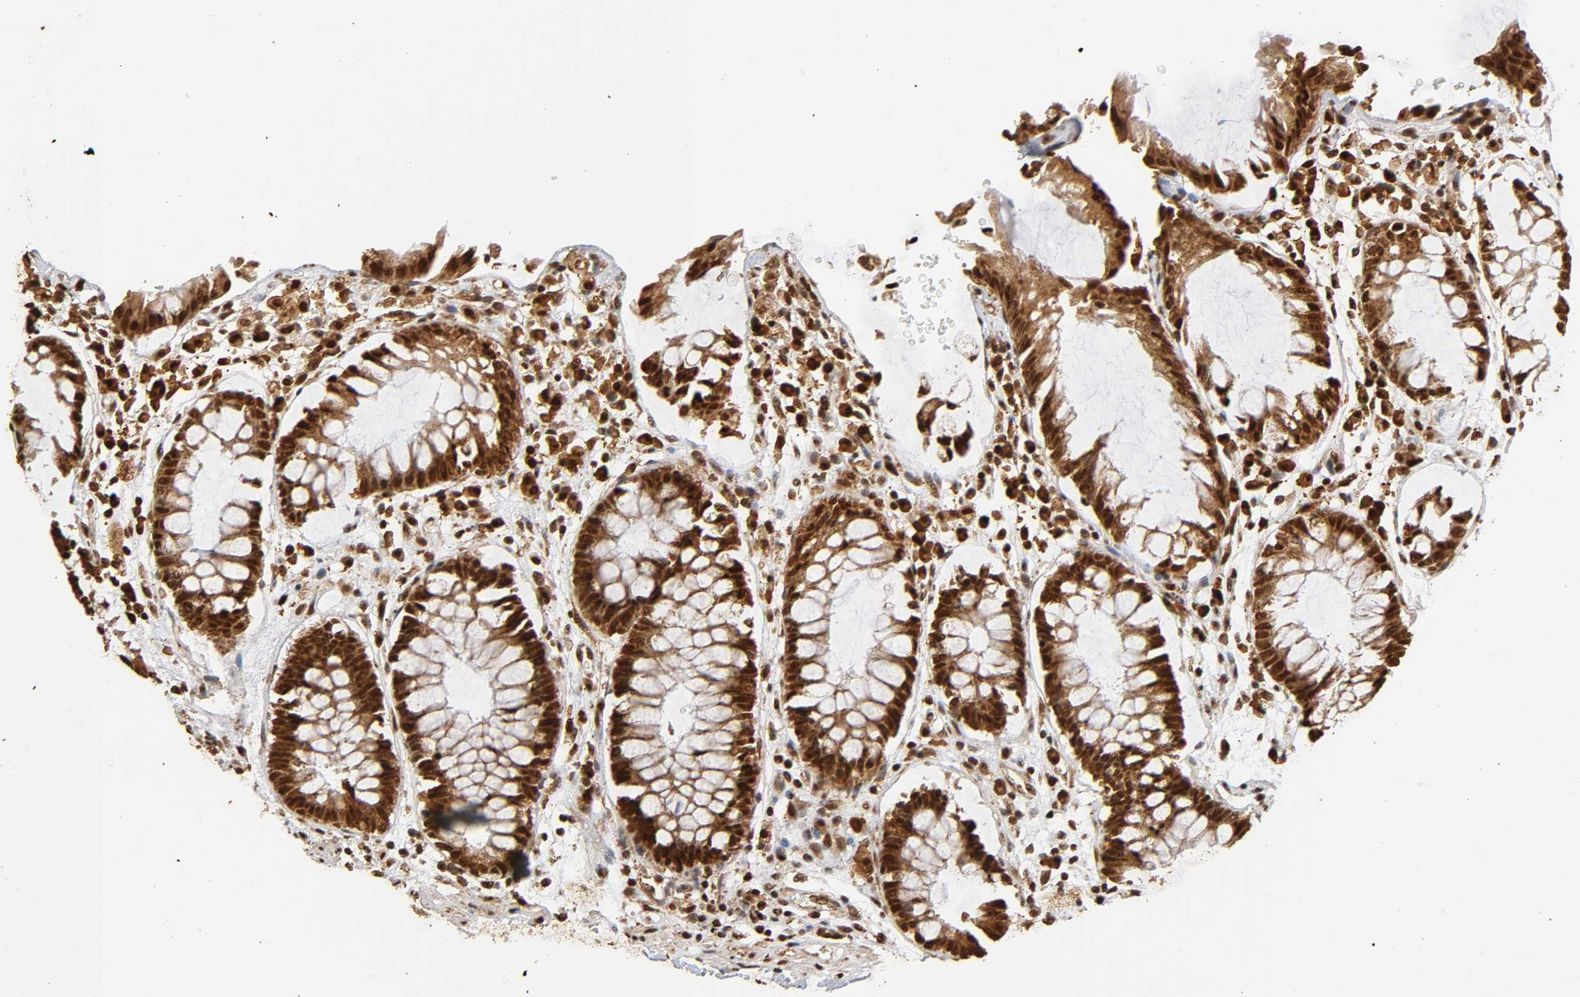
{"staining": {"intensity": "strong", "quantity": ">75%", "location": "cytoplasmic/membranous,nuclear"}, "tissue": "rectum", "cell_type": "Glandular cells", "image_type": "normal", "snomed": [{"axis": "morphology", "description": "Normal tissue, NOS"}, {"axis": "topography", "description": "Rectum"}], "caption": "Human rectum stained with a brown dye reveals strong cytoplasmic/membranous,nuclear positive expression in approximately >75% of glandular cells.", "gene": "RNF122", "patient": {"sex": "female", "age": 46}}